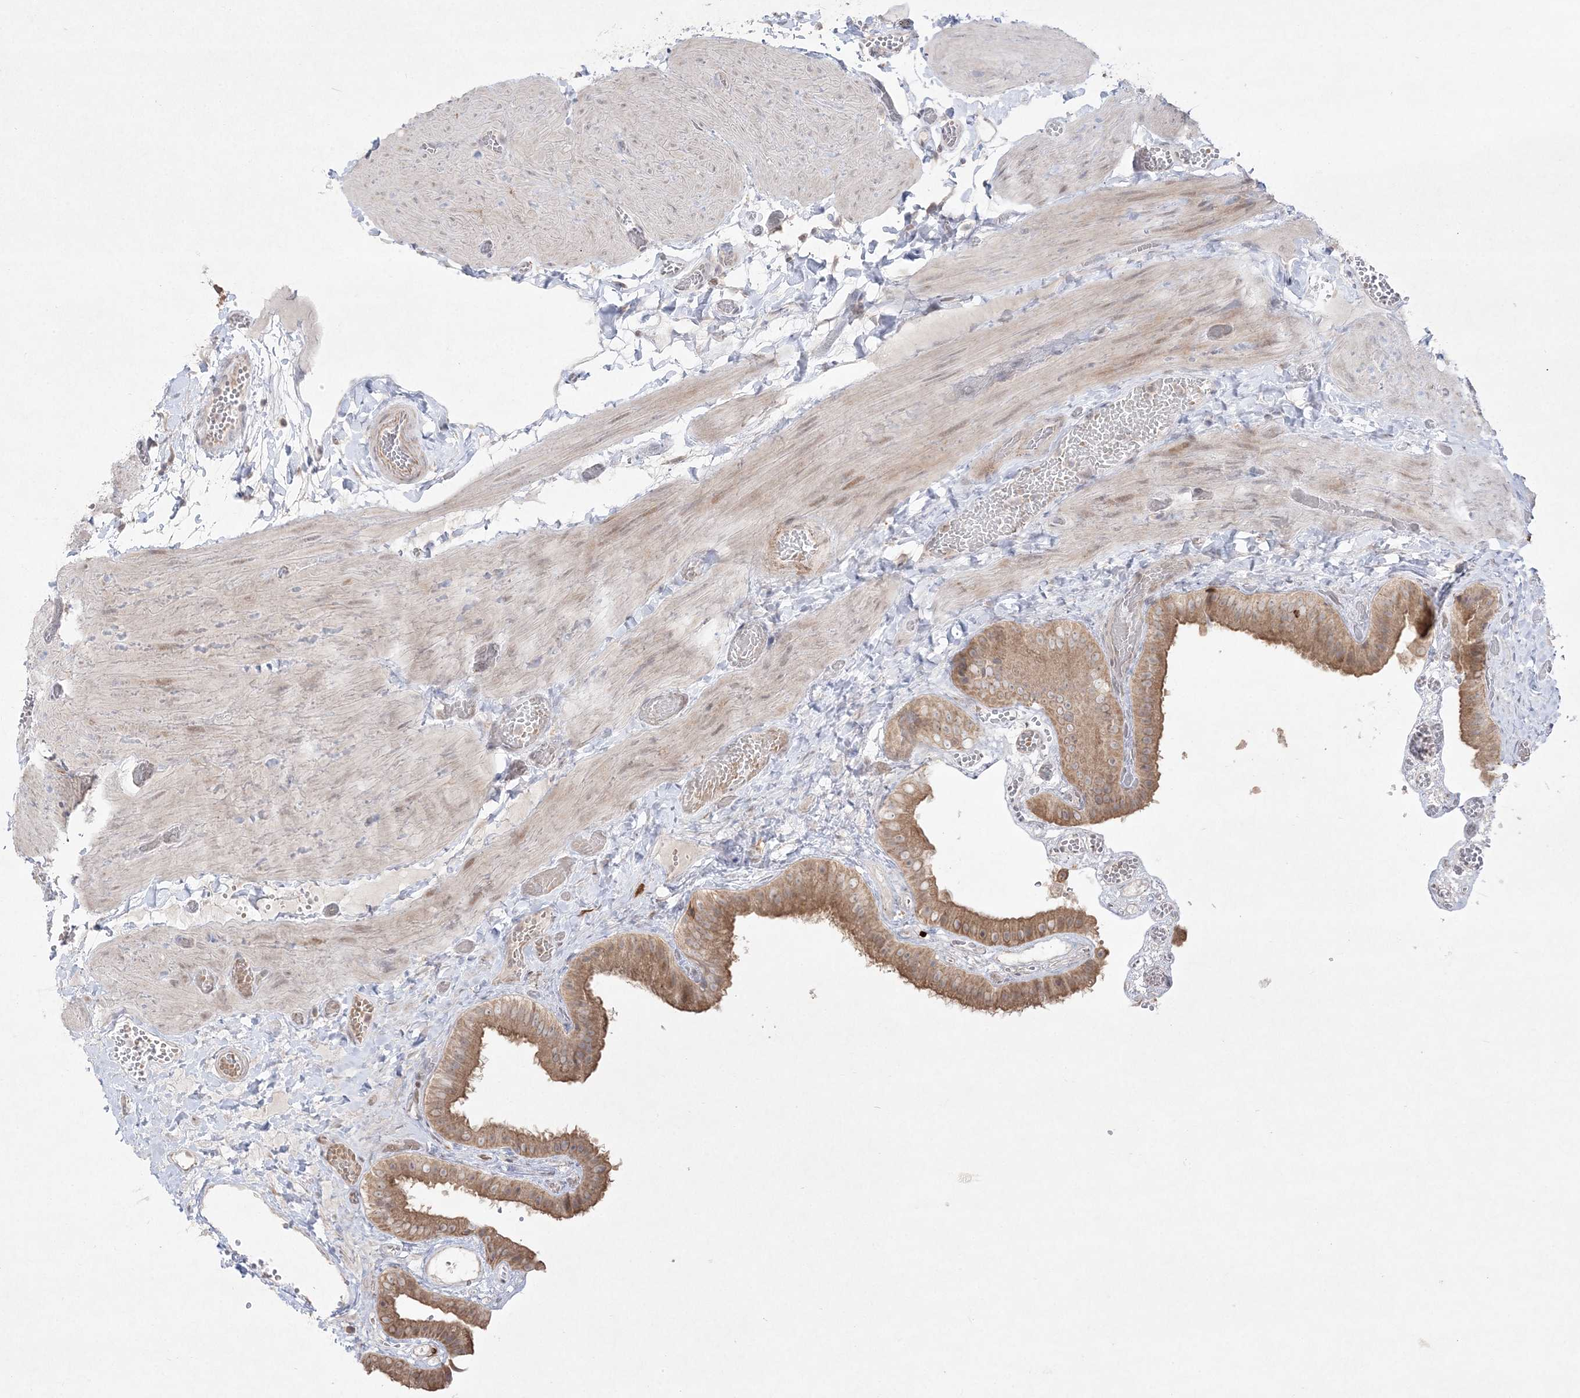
{"staining": {"intensity": "moderate", "quantity": ">75%", "location": "cytoplasmic/membranous"}, "tissue": "gallbladder", "cell_type": "Glandular cells", "image_type": "normal", "snomed": [{"axis": "morphology", "description": "Normal tissue, NOS"}, {"axis": "topography", "description": "Gallbladder"}], "caption": "Gallbladder stained for a protein reveals moderate cytoplasmic/membranous positivity in glandular cells.", "gene": "CLNK", "patient": {"sex": "female", "age": 64}}